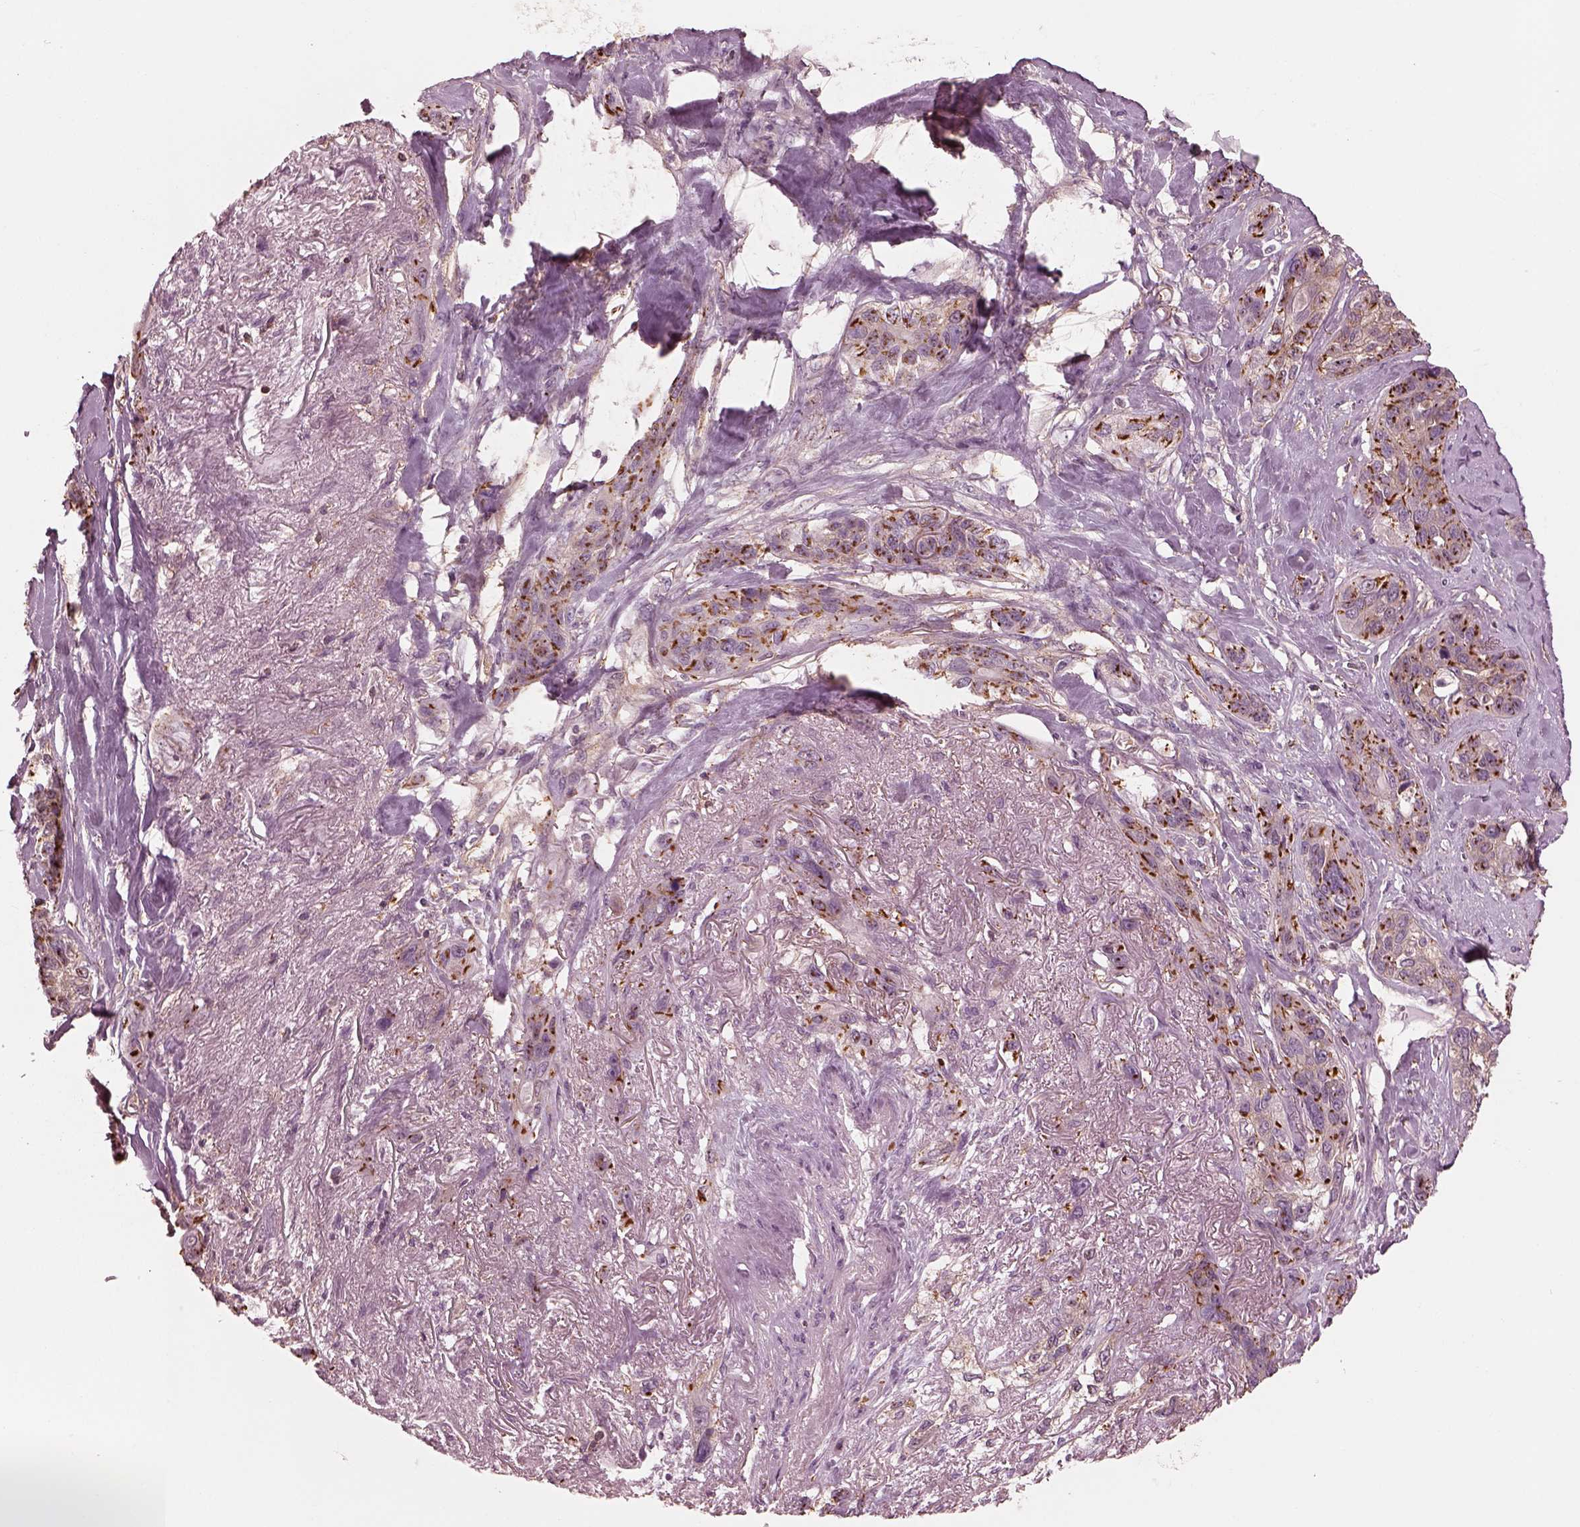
{"staining": {"intensity": "strong", "quantity": ">75%", "location": "cytoplasmic/membranous"}, "tissue": "lung cancer", "cell_type": "Tumor cells", "image_type": "cancer", "snomed": [{"axis": "morphology", "description": "Squamous cell carcinoma, NOS"}, {"axis": "topography", "description": "Lung"}], "caption": "A brown stain labels strong cytoplasmic/membranous expression of a protein in lung cancer (squamous cell carcinoma) tumor cells. The staining was performed using DAB (3,3'-diaminobenzidine) to visualize the protein expression in brown, while the nuclei were stained in blue with hematoxylin (Magnification: 20x).", "gene": "STK33", "patient": {"sex": "female", "age": 70}}